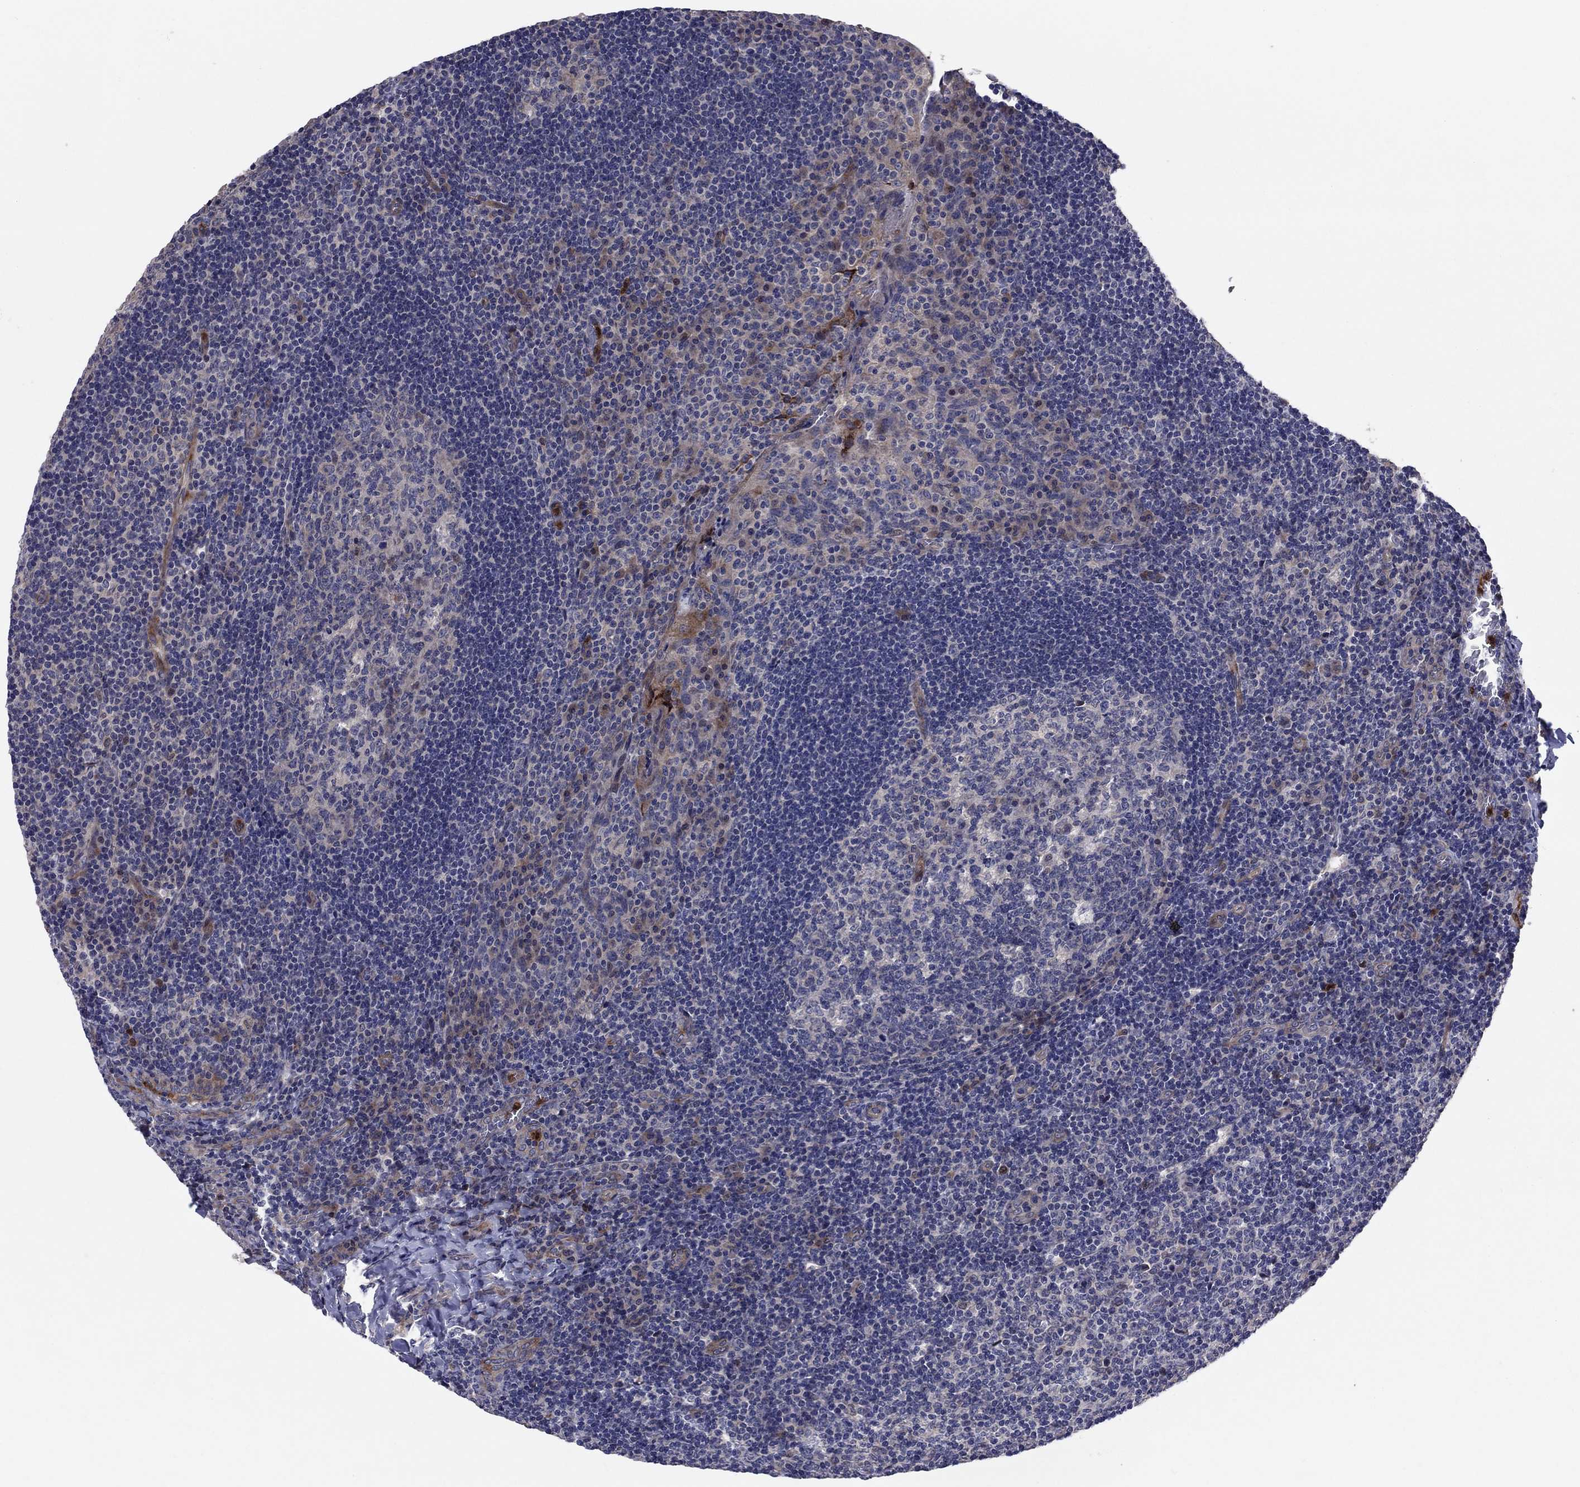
{"staining": {"intensity": "negative", "quantity": "none", "location": "none"}, "tissue": "tonsil", "cell_type": "Germinal center cells", "image_type": "normal", "snomed": [{"axis": "morphology", "description": "Normal tissue, NOS"}, {"axis": "topography", "description": "Tonsil"}], "caption": "A photomicrograph of tonsil stained for a protein reveals no brown staining in germinal center cells.", "gene": "MSRB1", "patient": {"sex": "male", "age": 17}}